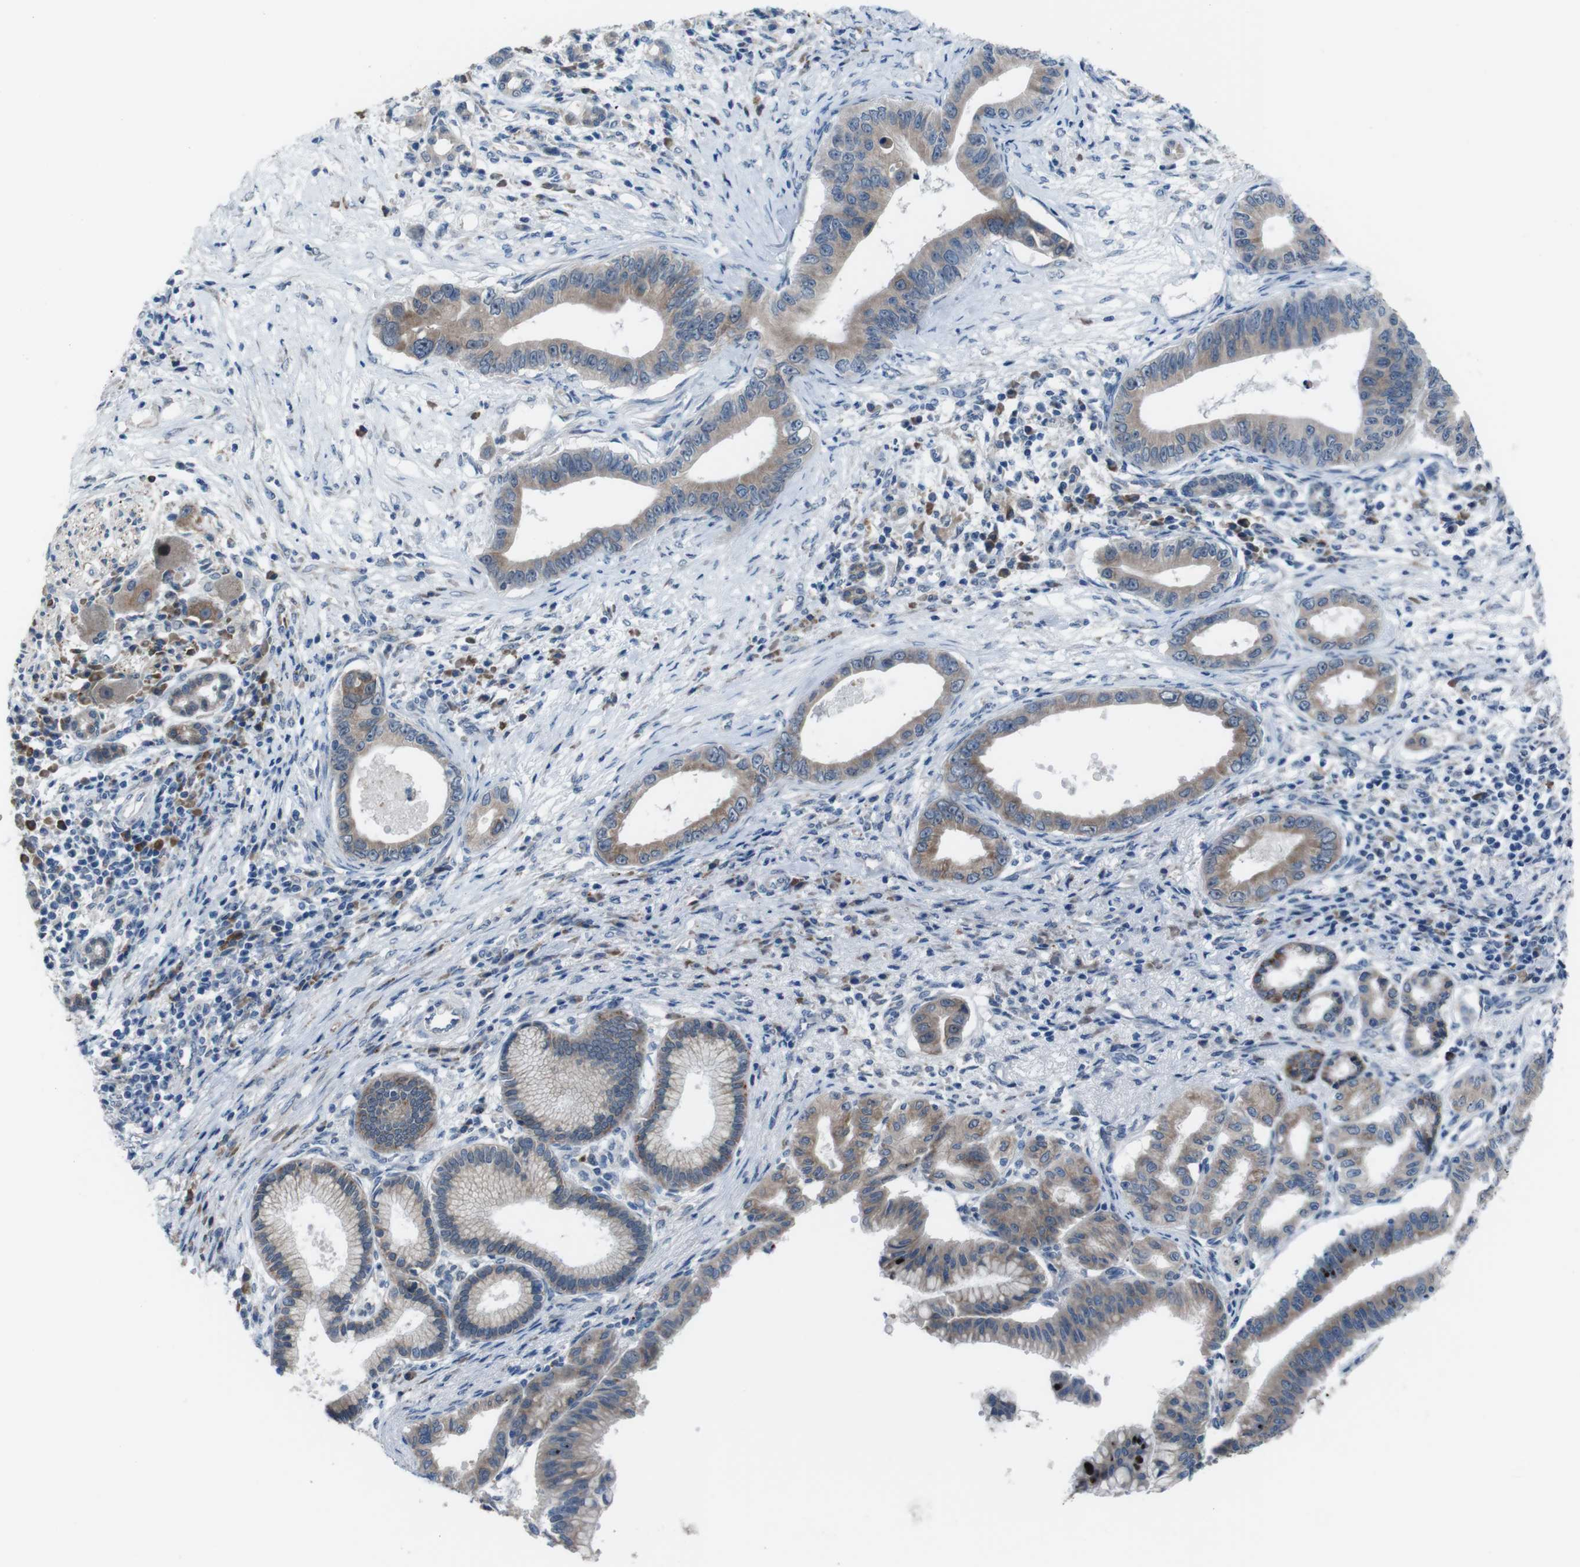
{"staining": {"intensity": "moderate", "quantity": "25%-75%", "location": "cytoplasmic/membranous"}, "tissue": "pancreatic cancer", "cell_type": "Tumor cells", "image_type": "cancer", "snomed": [{"axis": "morphology", "description": "Adenocarcinoma, NOS"}, {"axis": "topography", "description": "Pancreas"}], "caption": "This micrograph reveals pancreatic cancer stained with immunohistochemistry (IHC) to label a protein in brown. The cytoplasmic/membranous of tumor cells show moderate positivity for the protein. Nuclei are counter-stained blue.", "gene": "CDH22", "patient": {"sex": "male", "age": 77}}